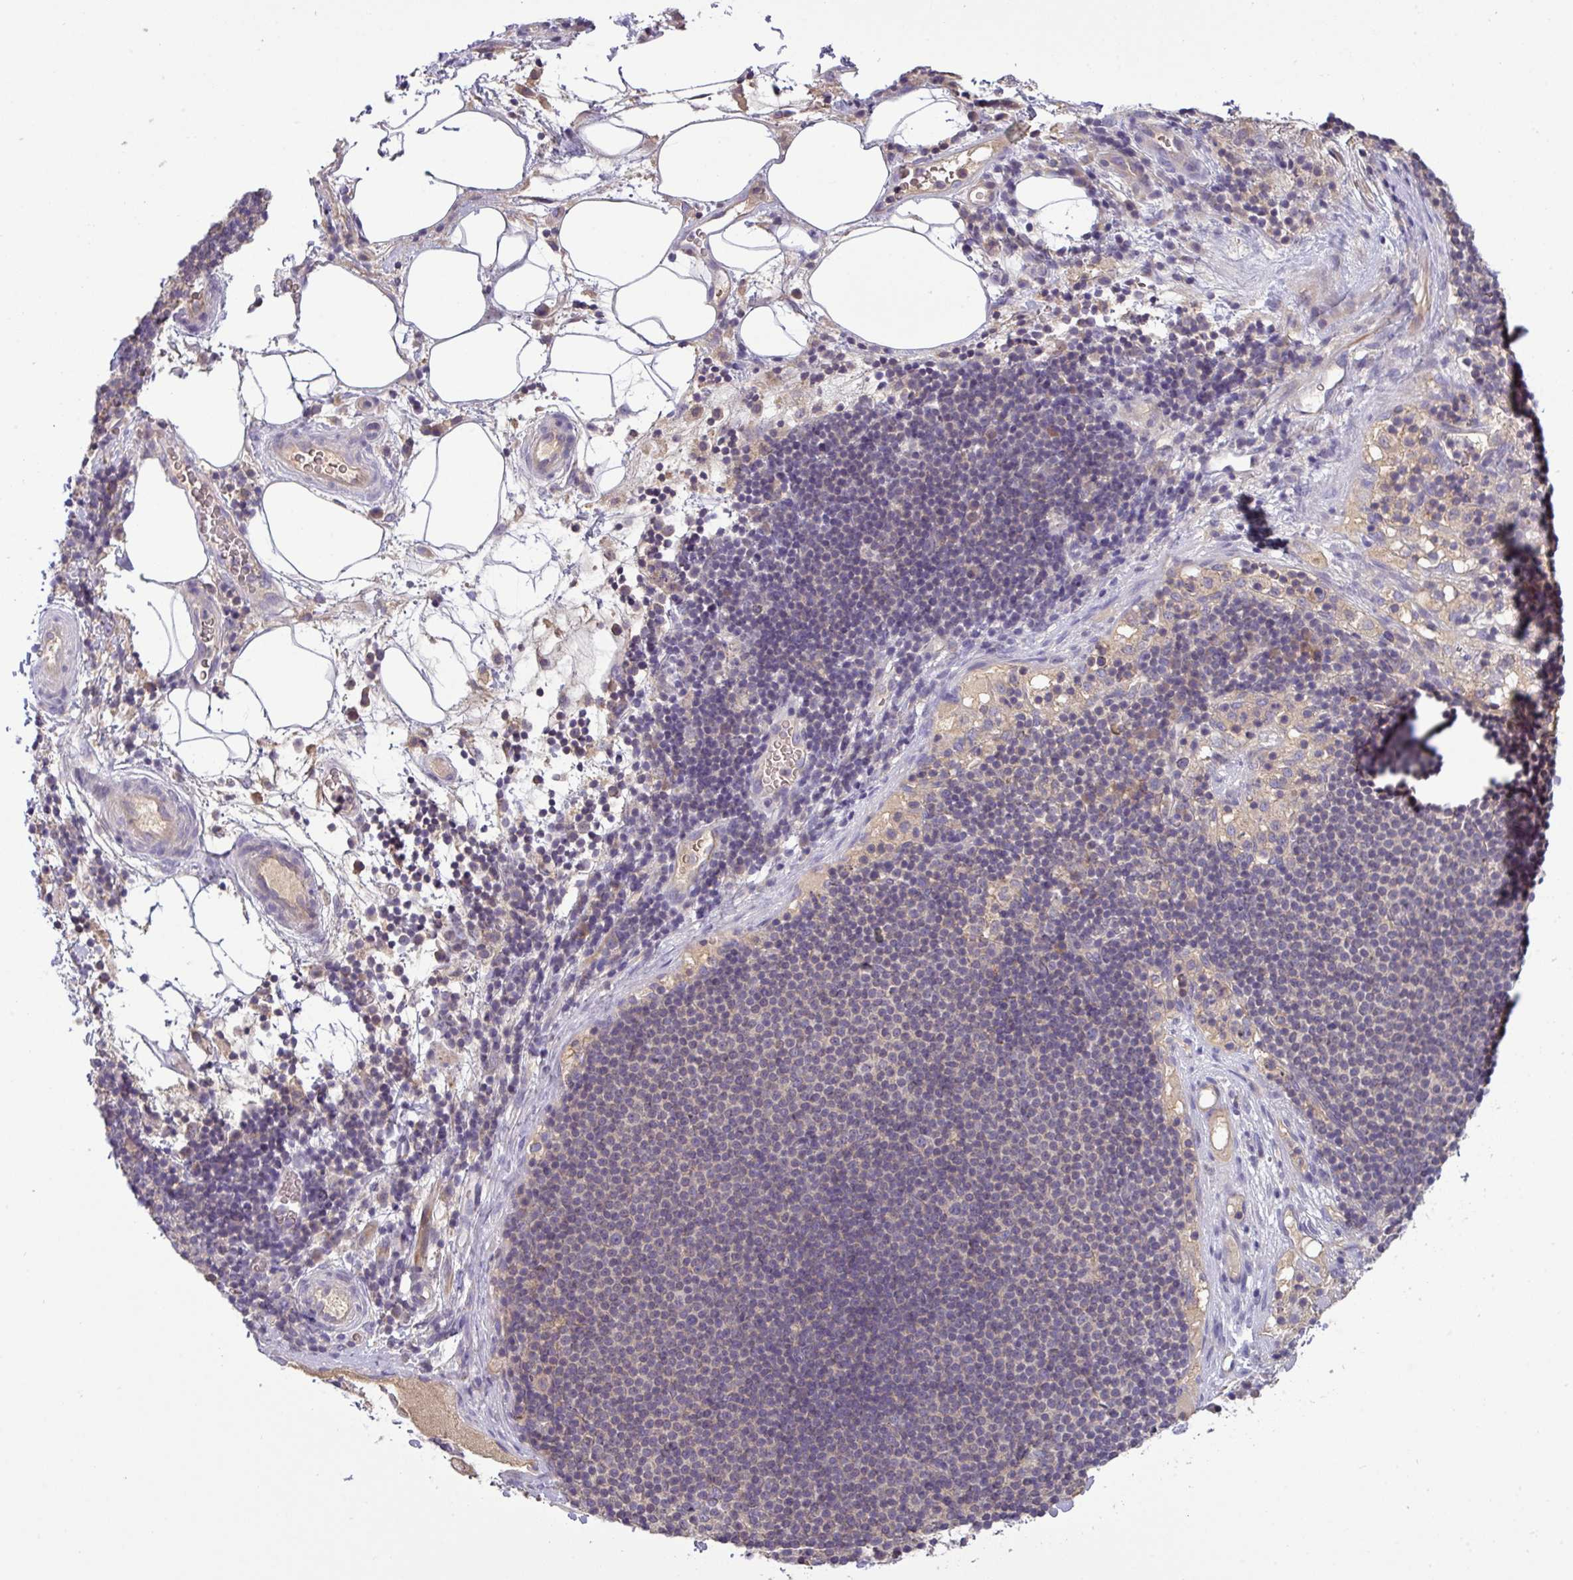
{"staining": {"intensity": "negative", "quantity": "none", "location": "none"}, "tissue": "pancreatic cancer", "cell_type": "Tumor cells", "image_type": "cancer", "snomed": [{"axis": "morphology", "description": "Adenocarcinoma, NOS"}, {"axis": "topography", "description": "Pancreas"}], "caption": "Pancreatic cancer (adenocarcinoma) was stained to show a protein in brown. There is no significant staining in tumor cells.", "gene": "TMEM62", "patient": {"sex": "female", "age": 63}}